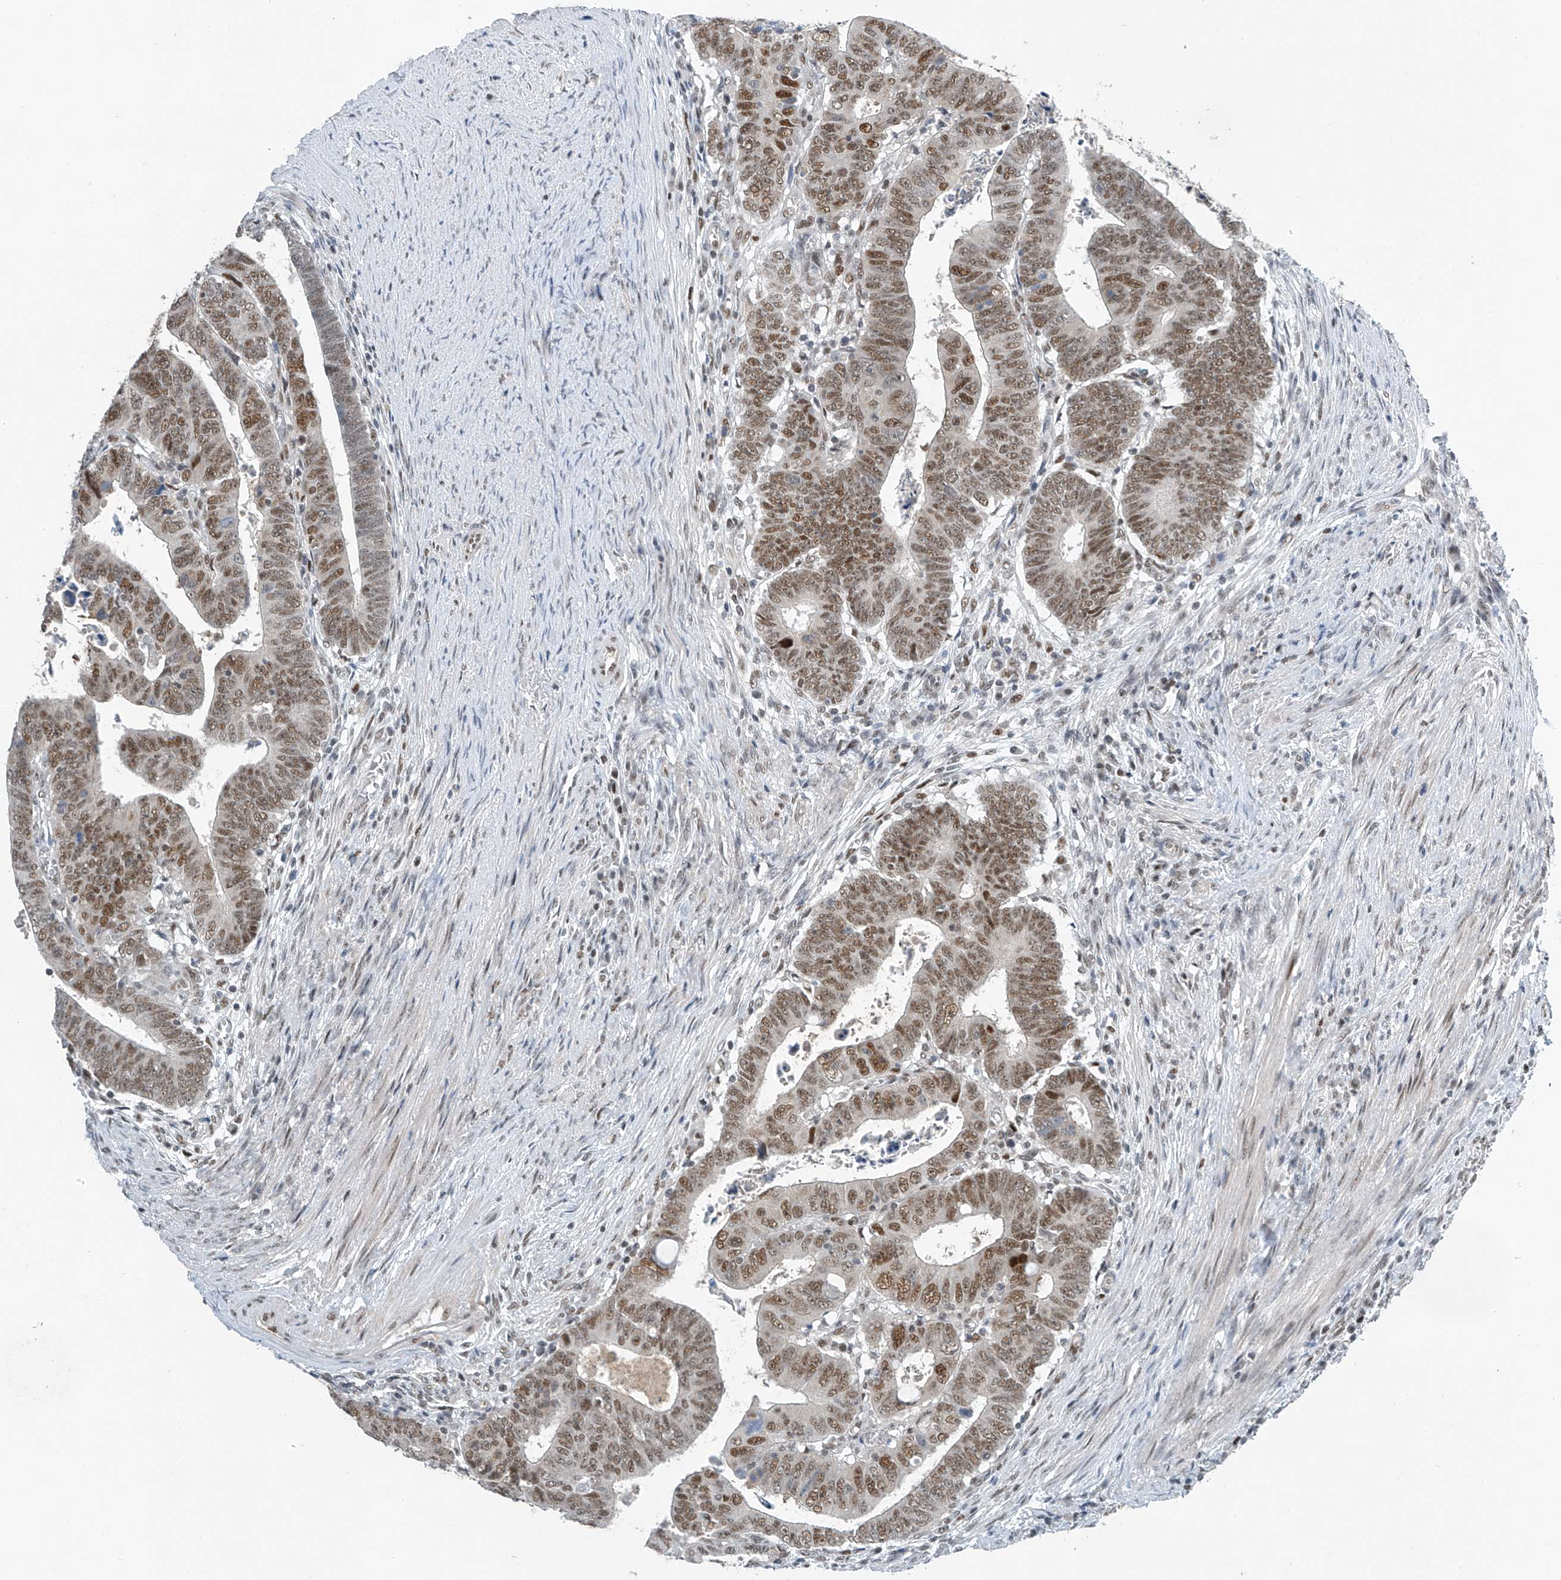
{"staining": {"intensity": "moderate", "quantity": ">75%", "location": "nuclear"}, "tissue": "colorectal cancer", "cell_type": "Tumor cells", "image_type": "cancer", "snomed": [{"axis": "morphology", "description": "Normal tissue, NOS"}, {"axis": "morphology", "description": "Adenocarcinoma, NOS"}, {"axis": "topography", "description": "Rectum"}], "caption": "The photomicrograph shows a brown stain indicating the presence of a protein in the nuclear of tumor cells in colorectal cancer (adenocarcinoma).", "gene": "TAF8", "patient": {"sex": "female", "age": 65}}